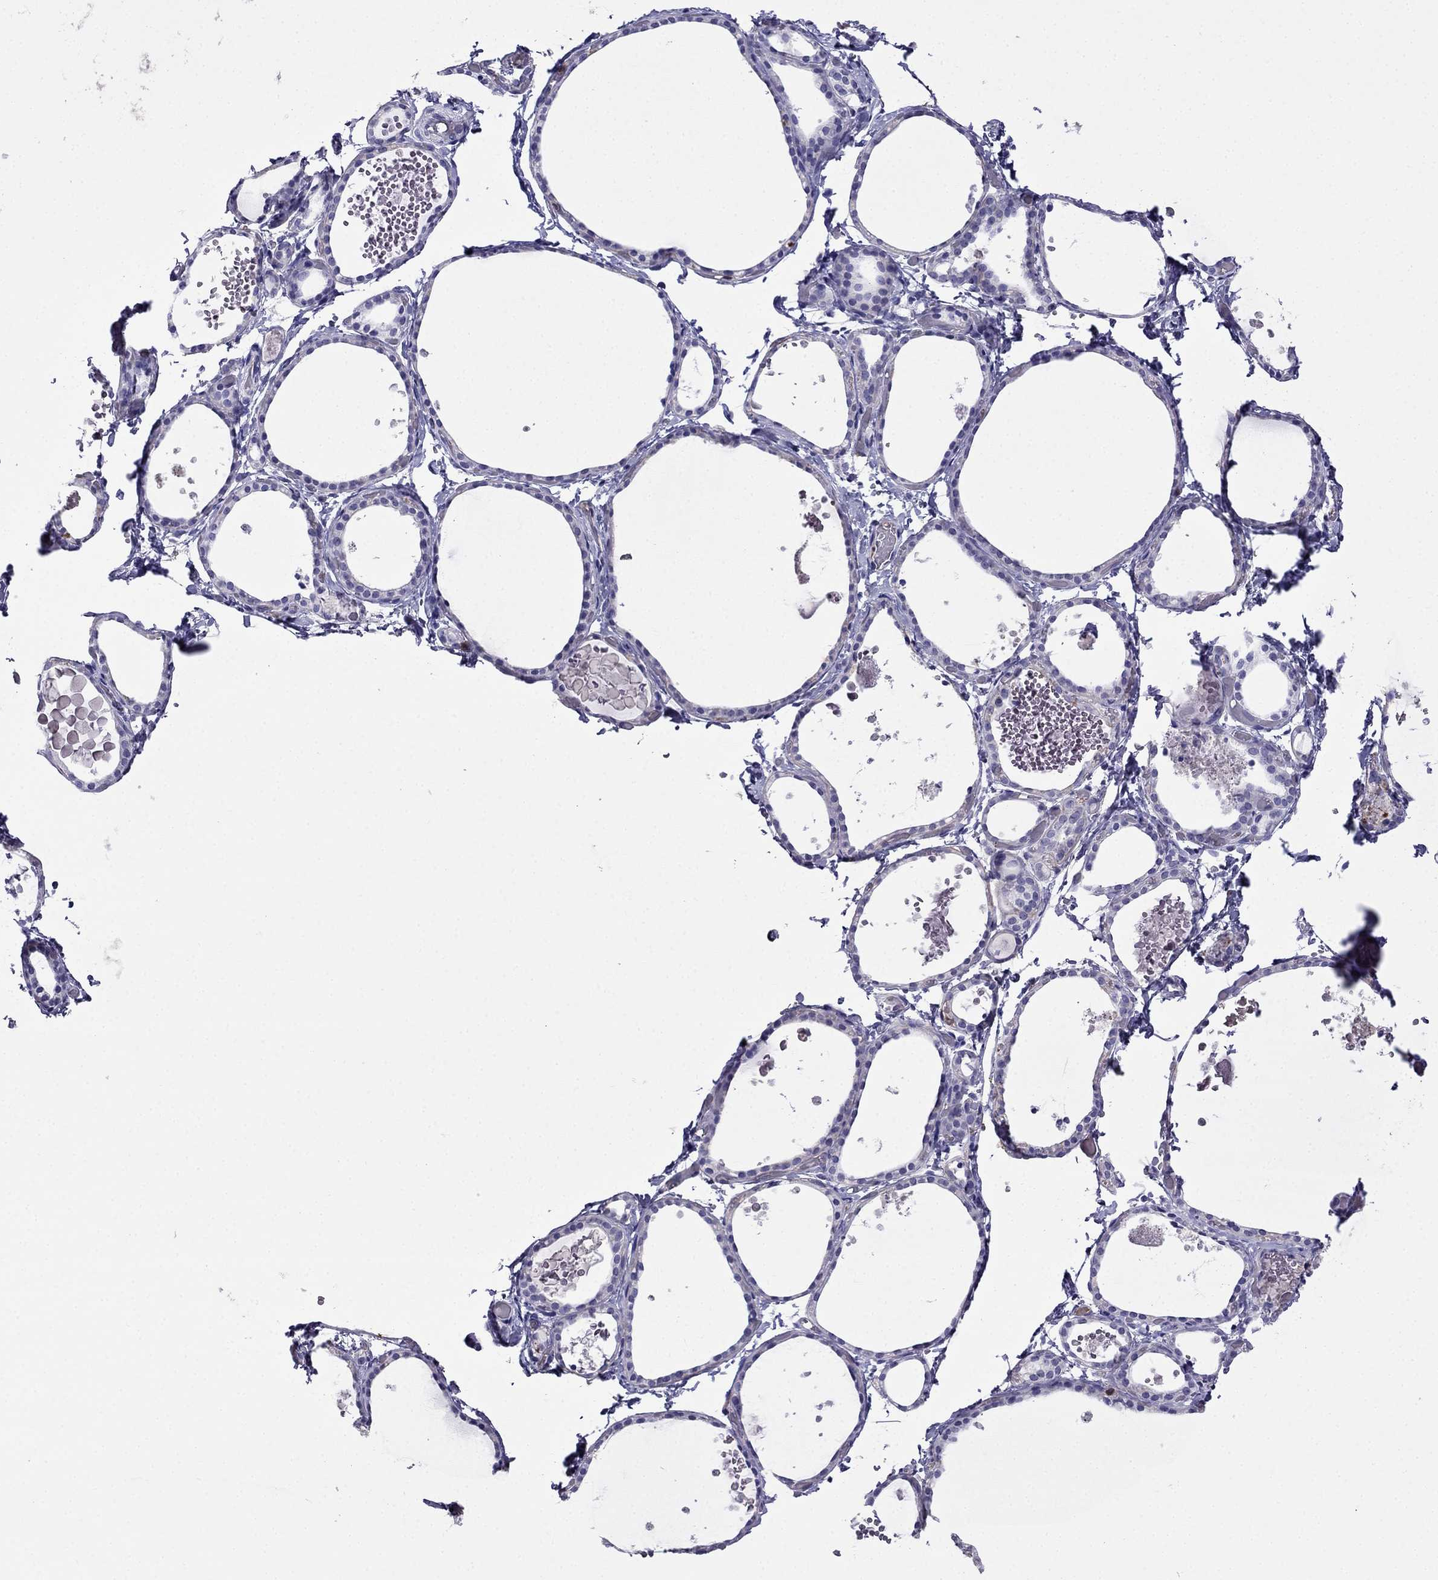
{"staining": {"intensity": "negative", "quantity": "none", "location": "none"}, "tissue": "thyroid gland", "cell_type": "Glandular cells", "image_type": "normal", "snomed": [{"axis": "morphology", "description": "Normal tissue, NOS"}, {"axis": "topography", "description": "Thyroid gland"}], "caption": "Immunohistochemistry (IHC) micrograph of unremarkable thyroid gland: human thyroid gland stained with DAB (3,3'-diaminobenzidine) exhibits no significant protein staining in glandular cells.", "gene": "CDHR4", "patient": {"sex": "female", "age": 56}}